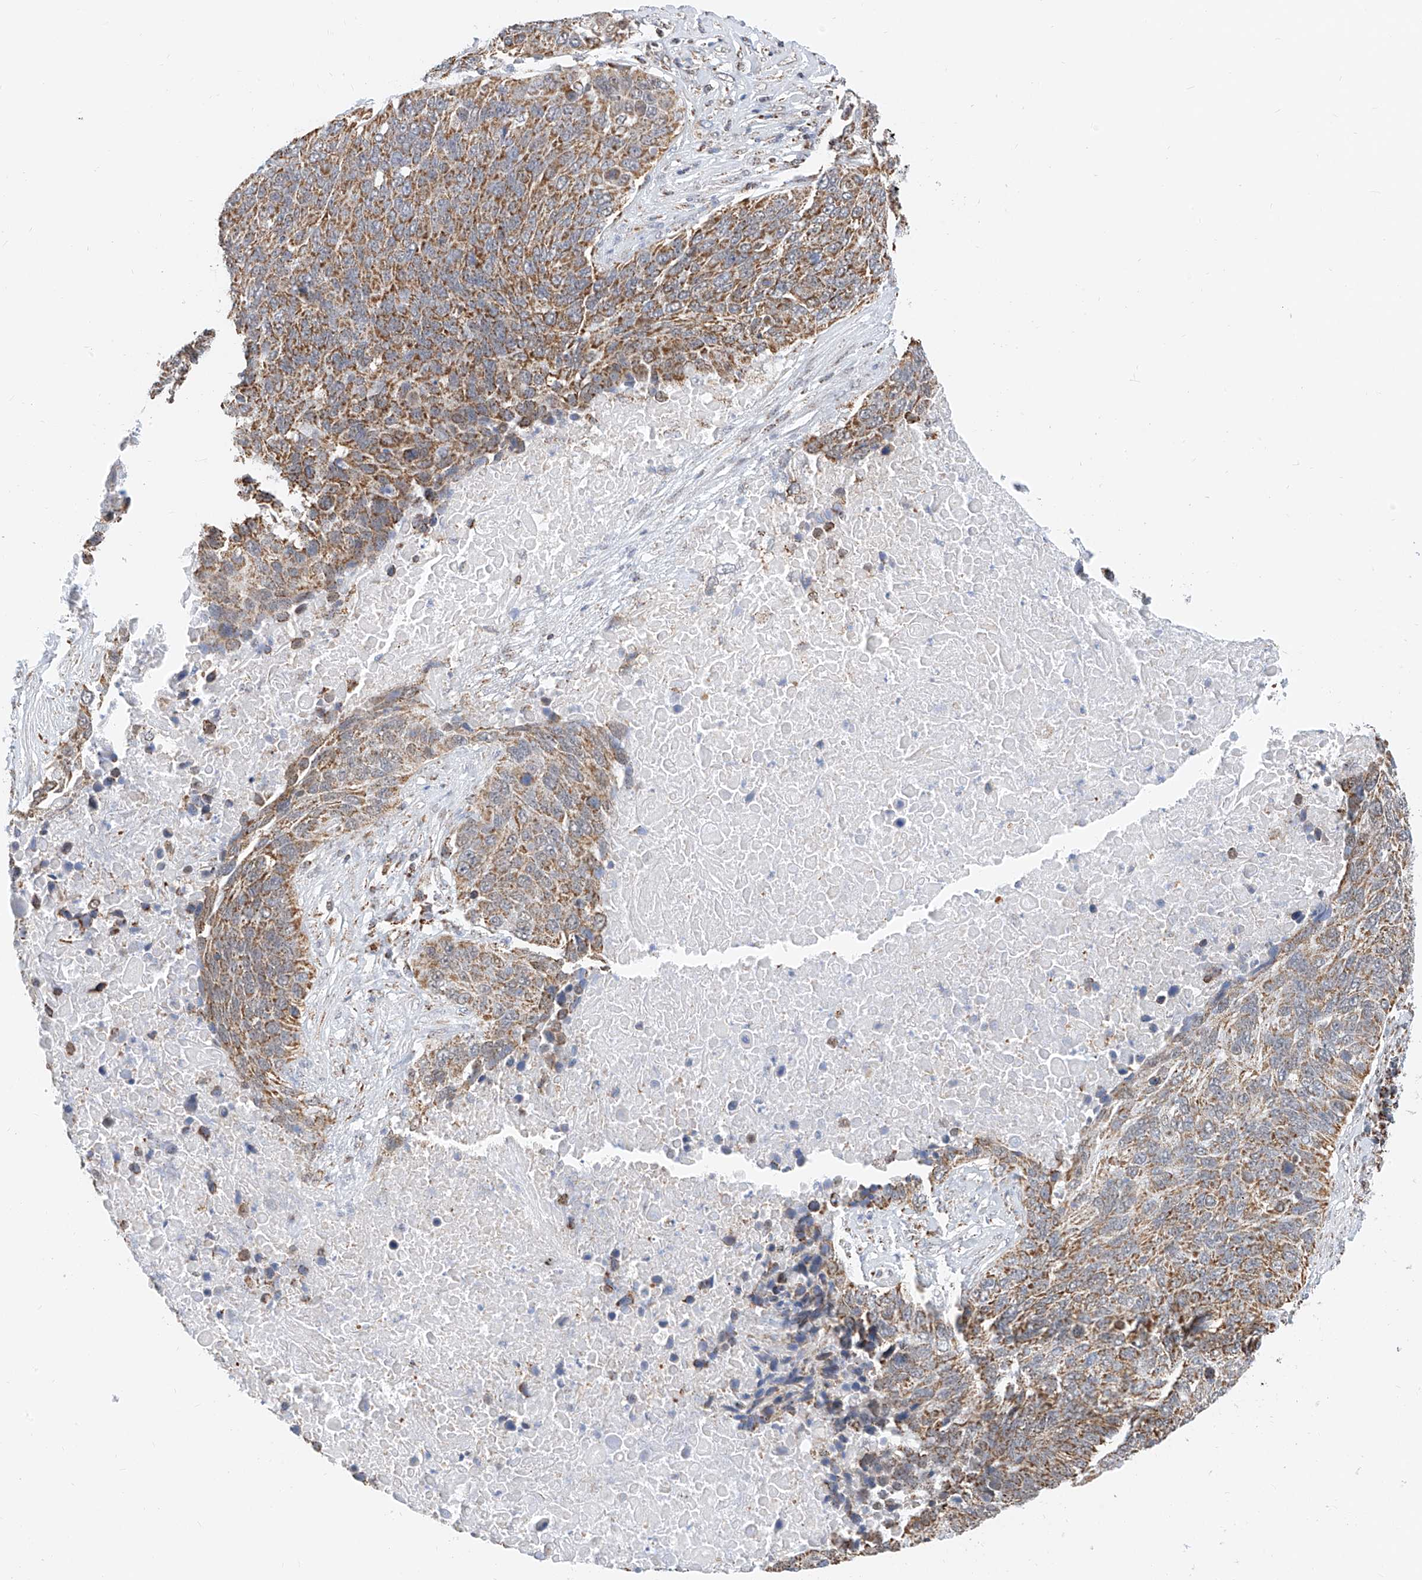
{"staining": {"intensity": "moderate", "quantity": ">75%", "location": "cytoplasmic/membranous"}, "tissue": "lung cancer", "cell_type": "Tumor cells", "image_type": "cancer", "snomed": [{"axis": "morphology", "description": "Squamous cell carcinoma, NOS"}, {"axis": "topography", "description": "Lung"}], "caption": "Approximately >75% of tumor cells in lung cancer (squamous cell carcinoma) show moderate cytoplasmic/membranous protein positivity as visualized by brown immunohistochemical staining.", "gene": "NALCN", "patient": {"sex": "male", "age": 66}}